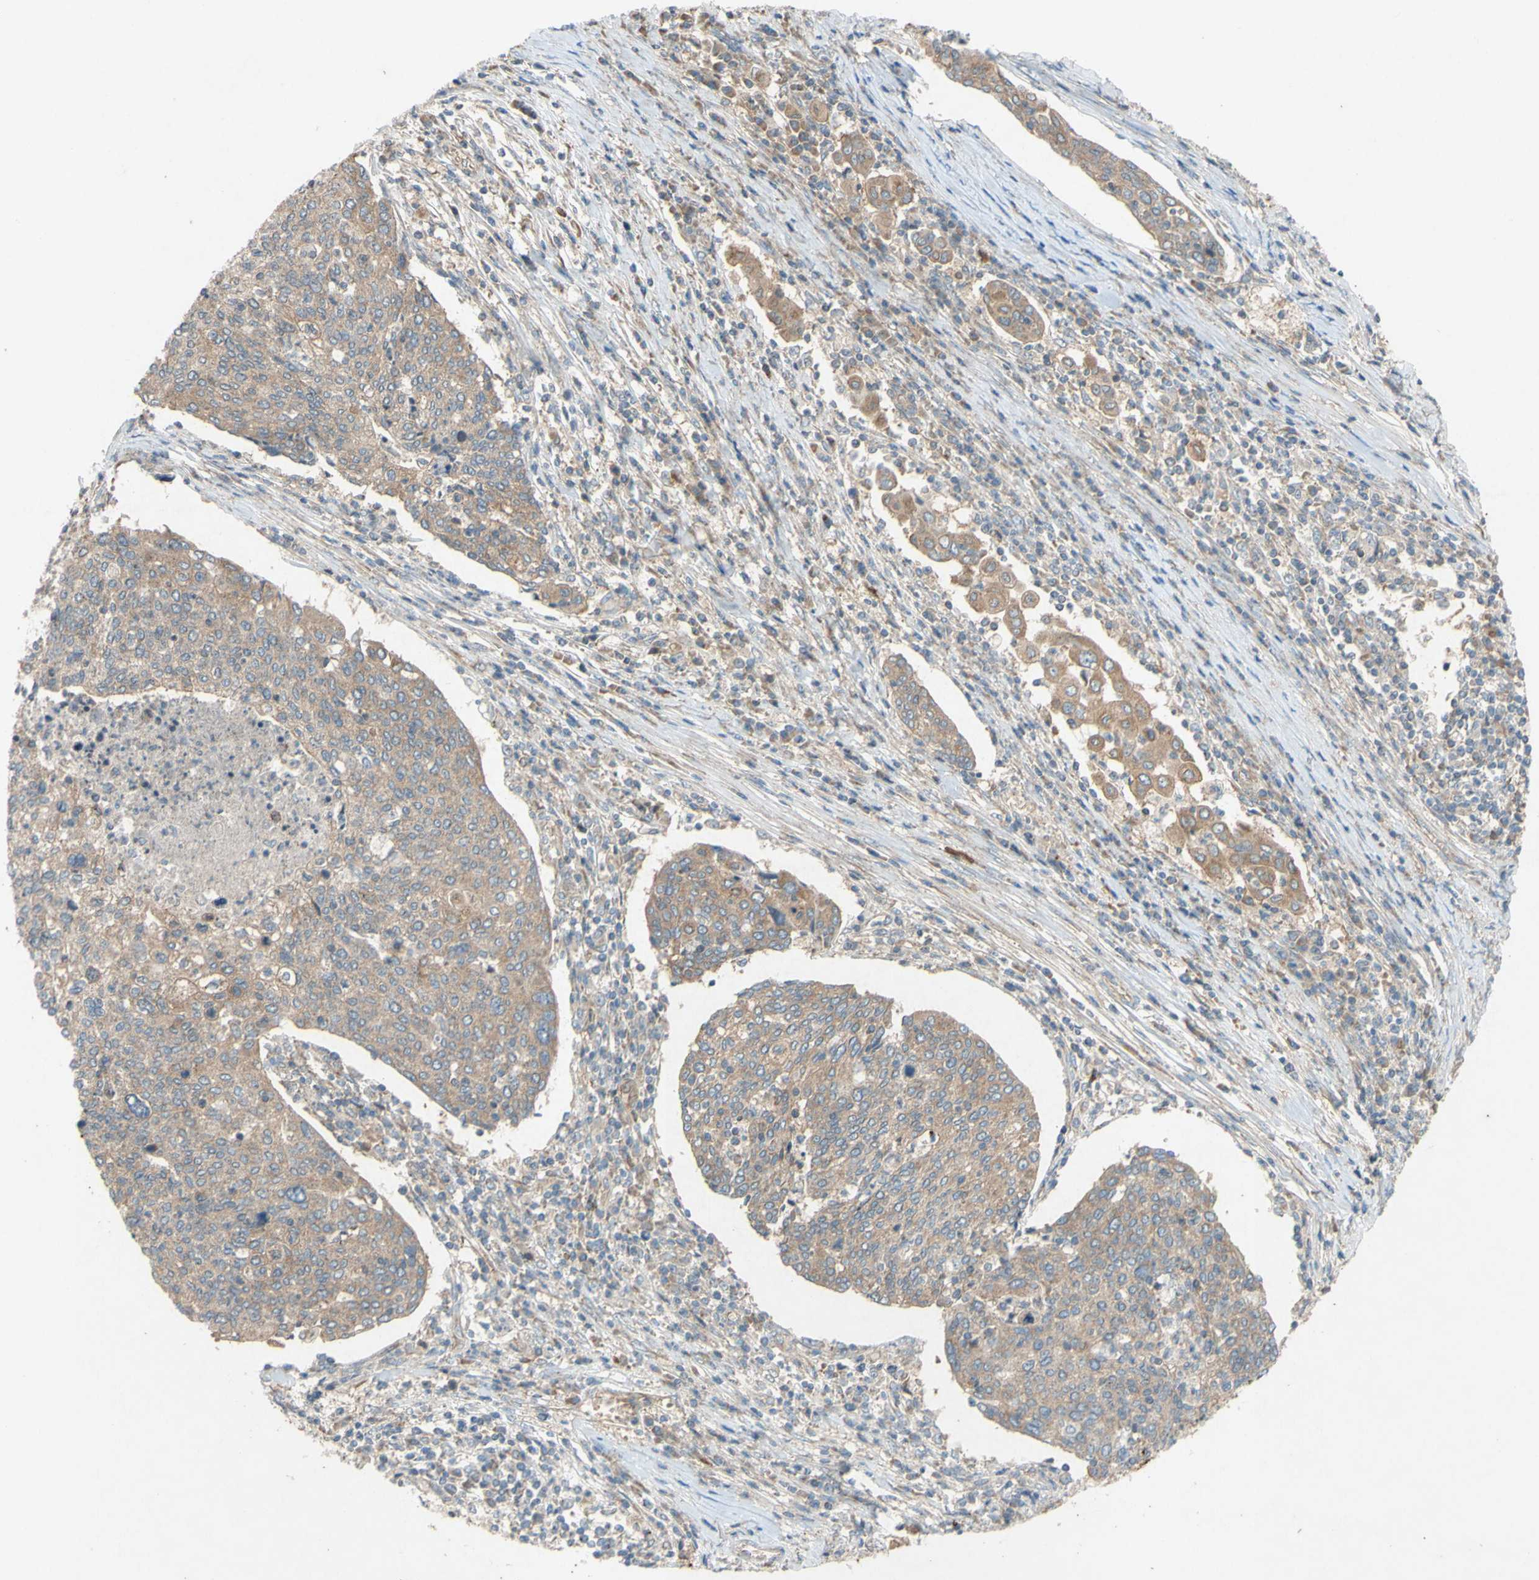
{"staining": {"intensity": "moderate", "quantity": ">75%", "location": "cytoplasmic/membranous"}, "tissue": "cervical cancer", "cell_type": "Tumor cells", "image_type": "cancer", "snomed": [{"axis": "morphology", "description": "Squamous cell carcinoma, NOS"}, {"axis": "topography", "description": "Cervix"}], "caption": "Immunohistochemistry (IHC) of human cervical cancer (squamous cell carcinoma) displays medium levels of moderate cytoplasmic/membranous positivity in about >75% of tumor cells.", "gene": "TST", "patient": {"sex": "female", "age": 40}}